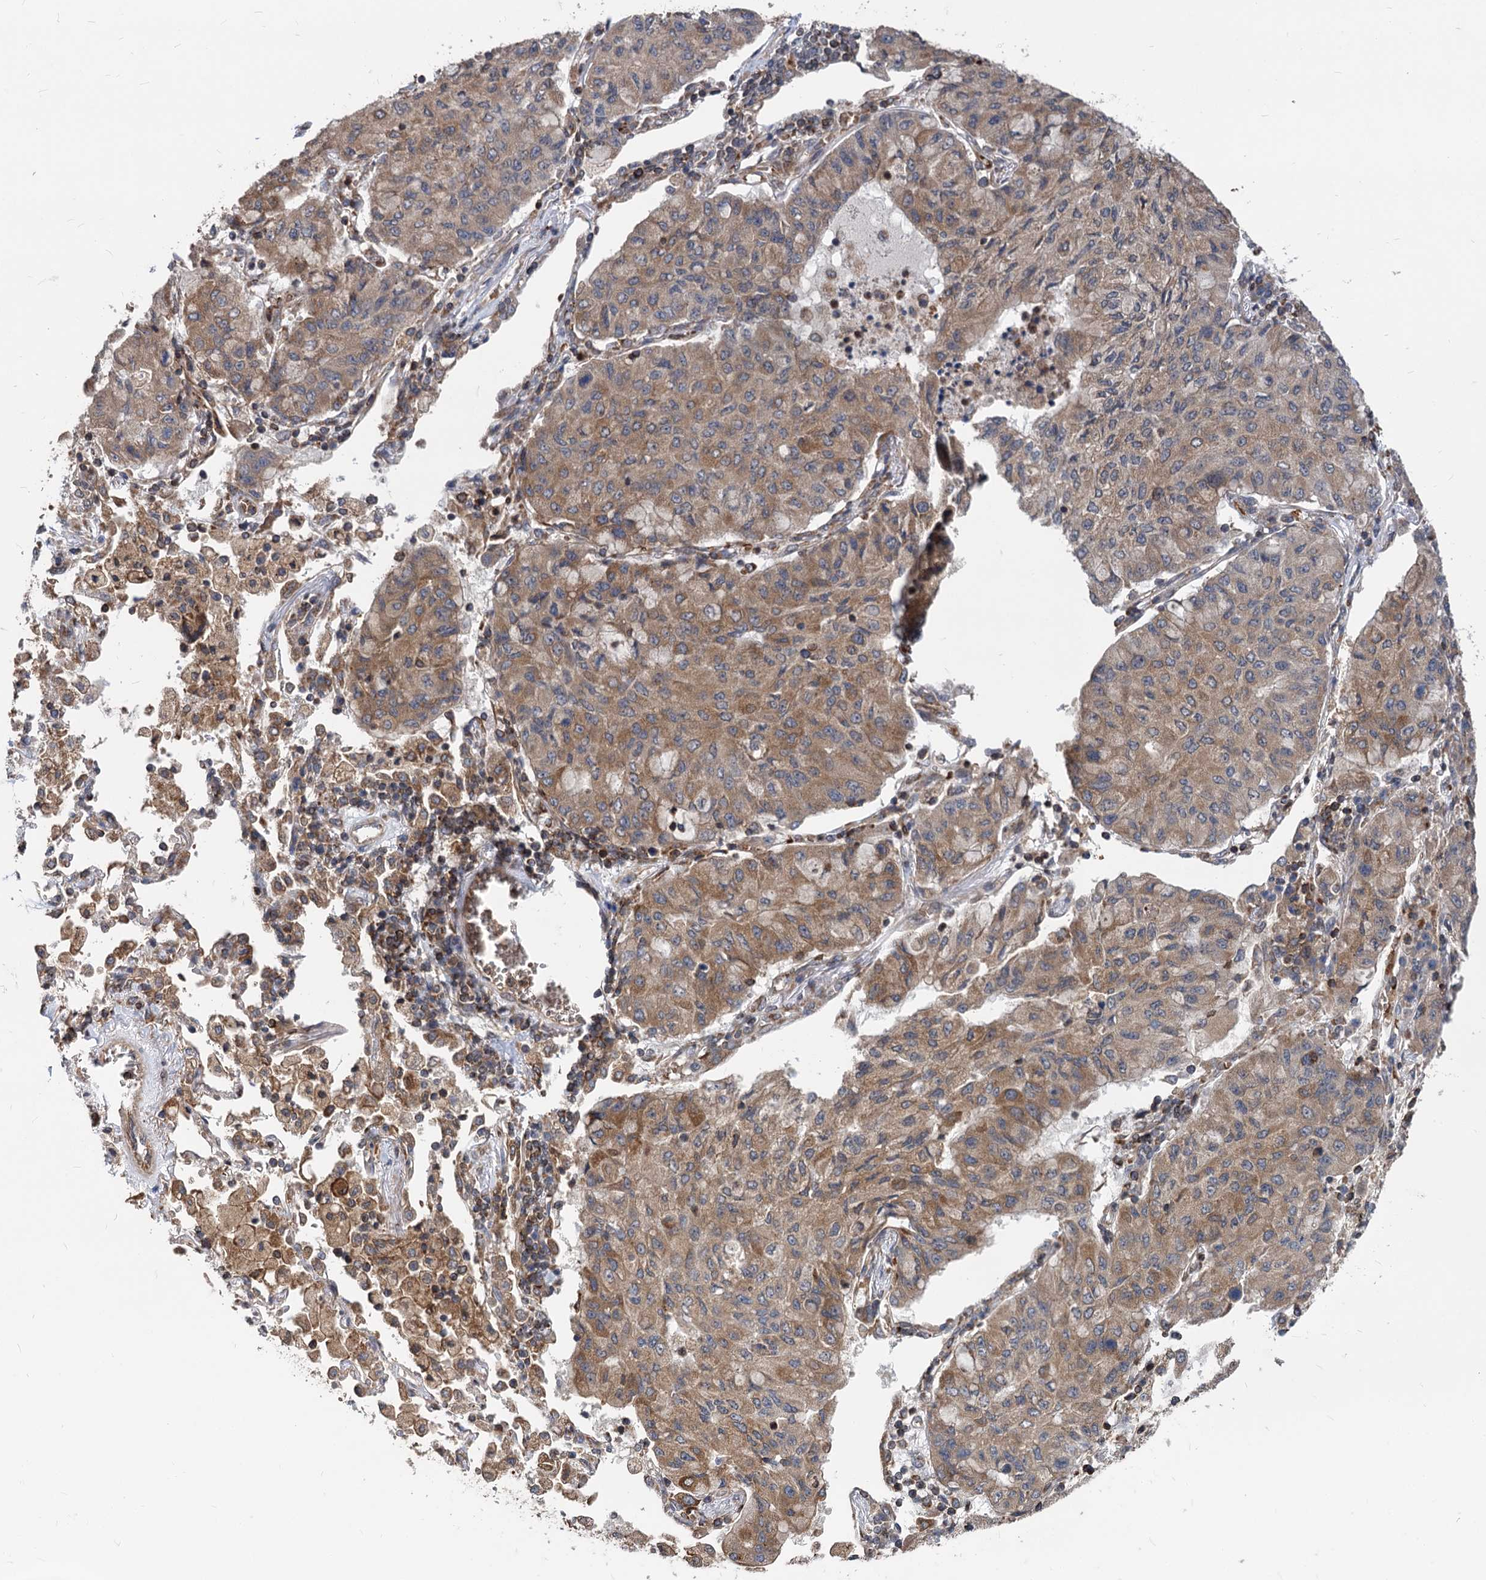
{"staining": {"intensity": "moderate", "quantity": ">75%", "location": "cytoplasmic/membranous"}, "tissue": "lung cancer", "cell_type": "Tumor cells", "image_type": "cancer", "snomed": [{"axis": "morphology", "description": "Squamous cell carcinoma, NOS"}, {"axis": "topography", "description": "Lung"}], "caption": "Lung cancer (squamous cell carcinoma) stained with a protein marker demonstrates moderate staining in tumor cells.", "gene": "STIM1", "patient": {"sex": "male", "age": 74}}